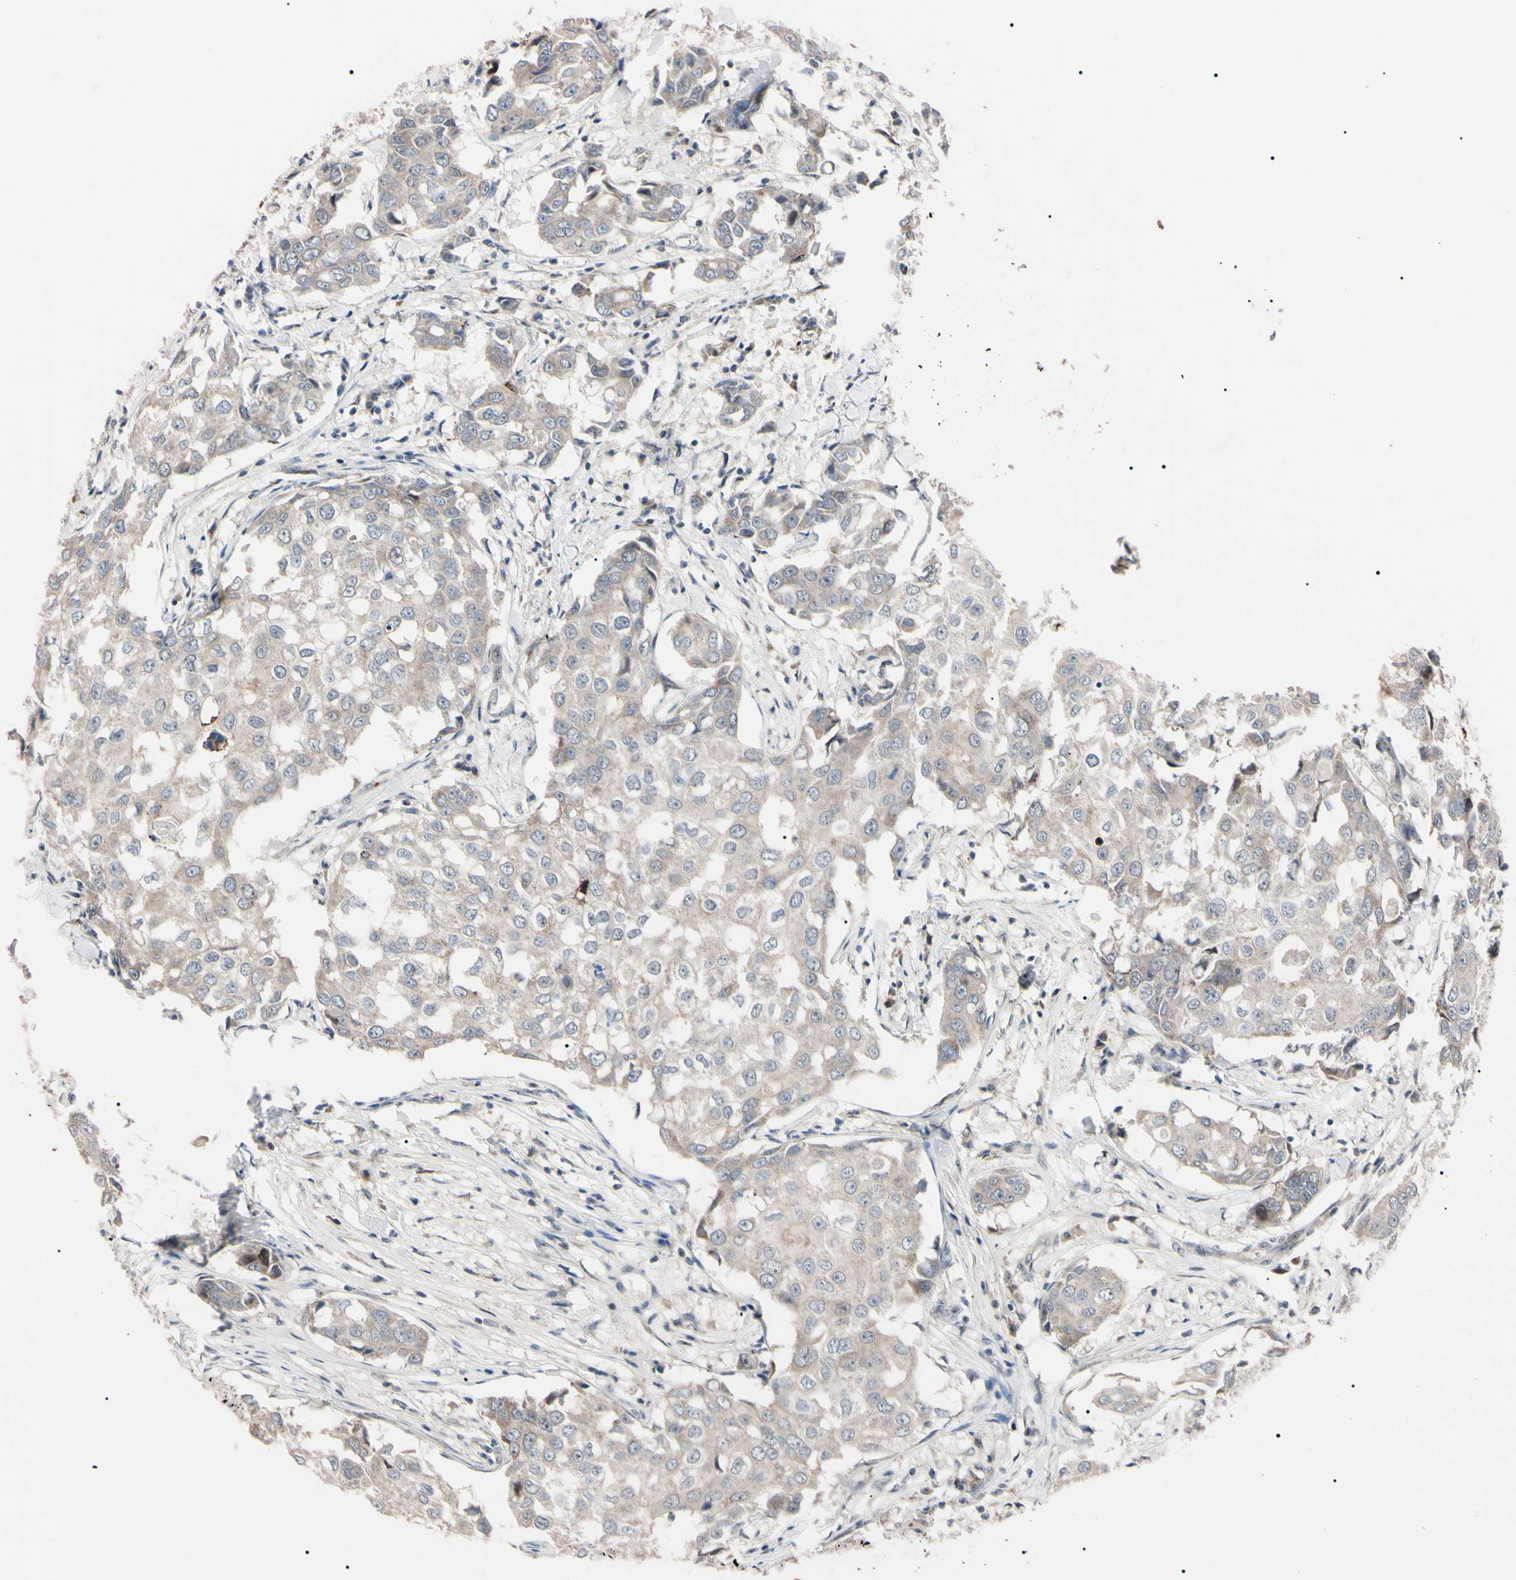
{"staining": {"intensity": "weak", "quantity": ">75%", "location": "cytoplasmic/membranous"}, "tissue": "breast cancer", "cell_type": "Tumor cells", "image_type": "cancer", "snomed": [{"axis": "morphology", "description": "Duct carcinoma"}, {"axis": "topography", "description": "Breast"}], "caption": "High-power microscopy captured an IHC image of intraductal carcinoma (breast), revealing weak cytoplasmic/membranous staining in approximately >75% of tumor cells. (Brightfield microscopy of DAB IHC at high magnification).", "gene": "TRAF5", "patient": {"sex": "female", "age": 27}}